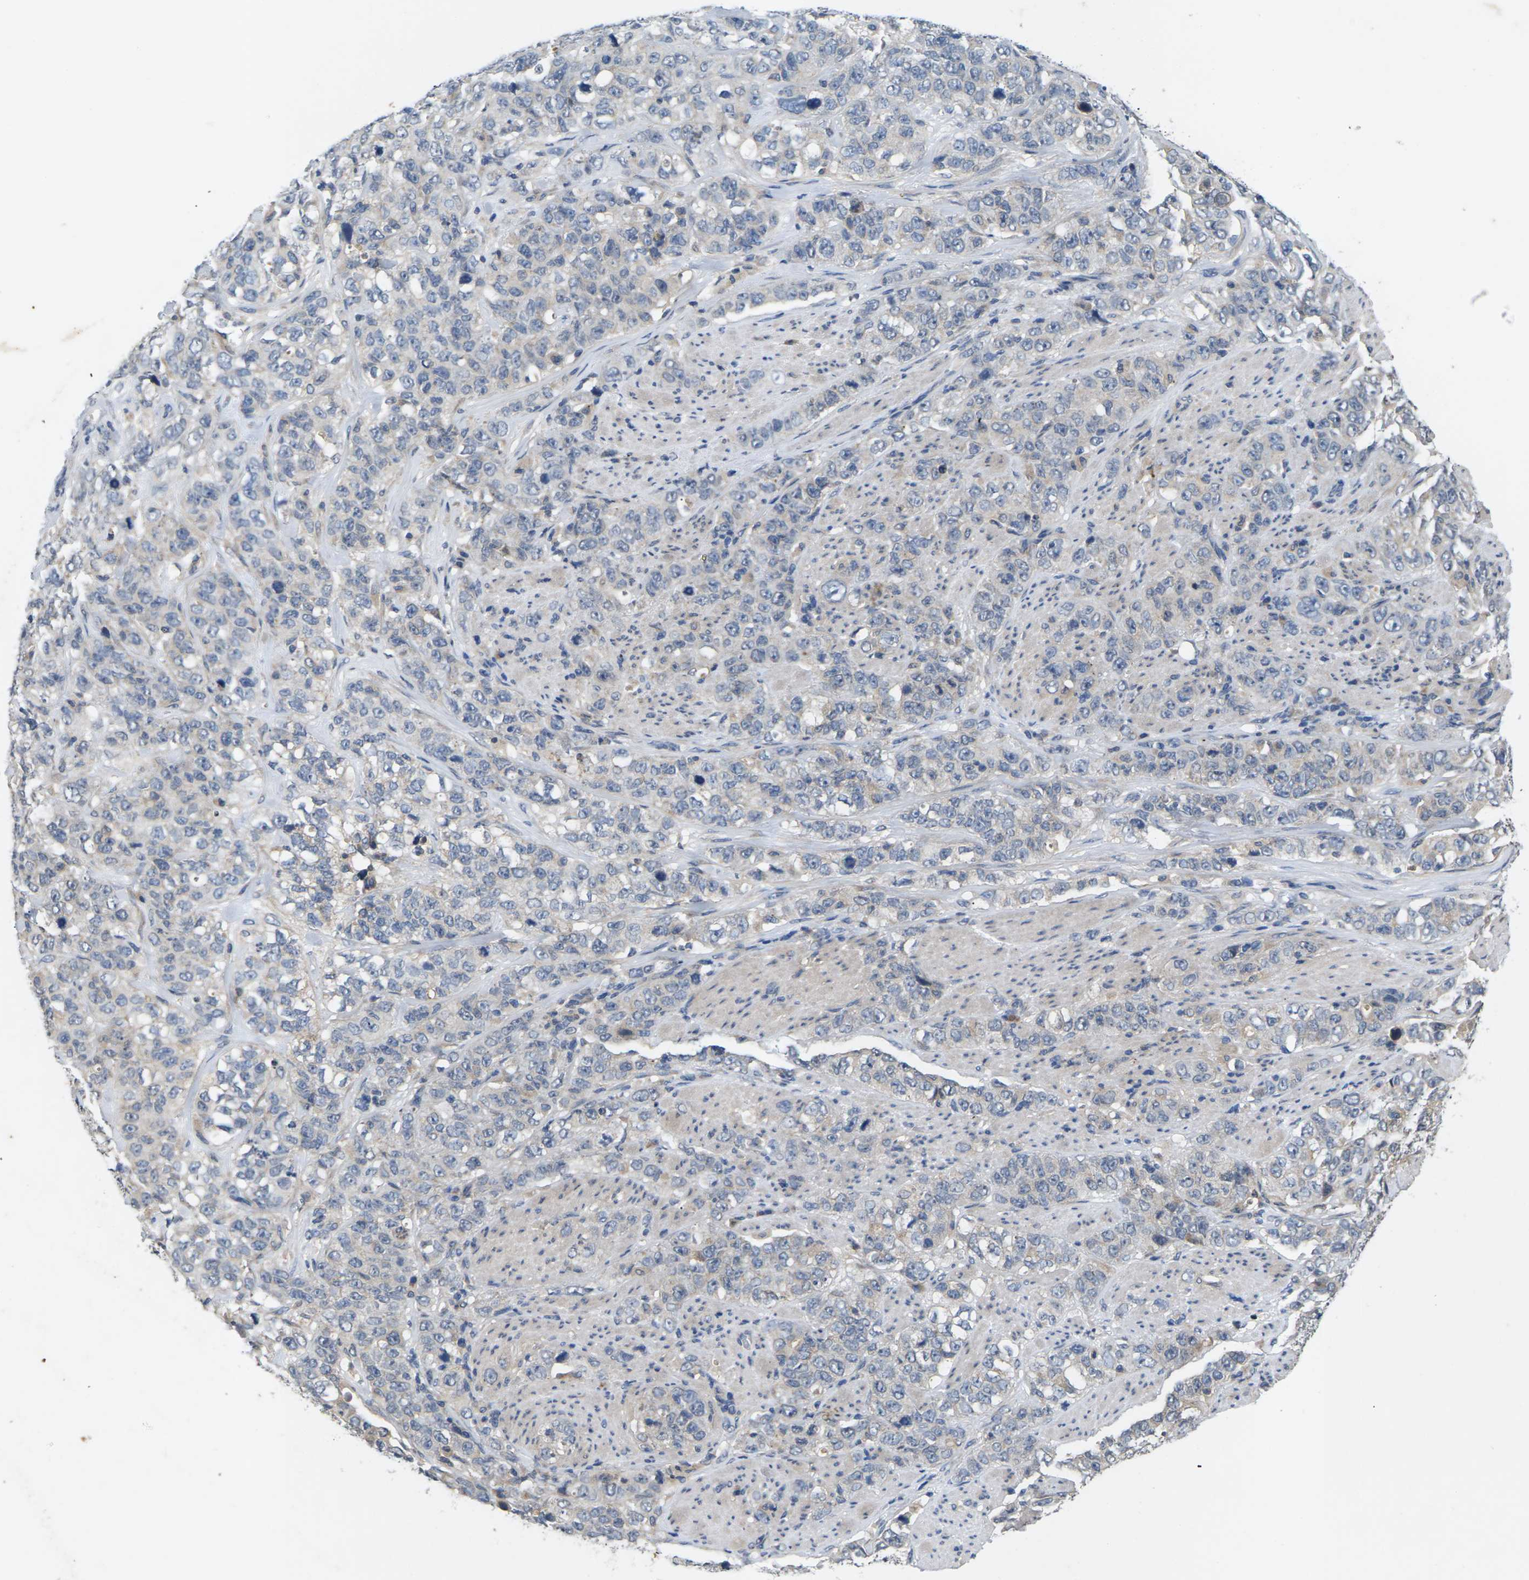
{"staining": {"intensity": "weak", "quantity": "<25%", "location": "cytoplasmic/membranous"}, "tissue": "stomach cancer", "cell_type": "Tumor cells", "image_type": "cancer", "snomed": [{"axis": "morphology", "description": "Adenocarcinoma, NOS"}, {"axis": "topography", "description": "Stomach"}], "caption": "The histopathology image demonstrates no significant positivity in tumor cells of adenocarcinoma (stomach).", "gene": "SLC2A2", "patient": {"sex": "male", "age": 48}}